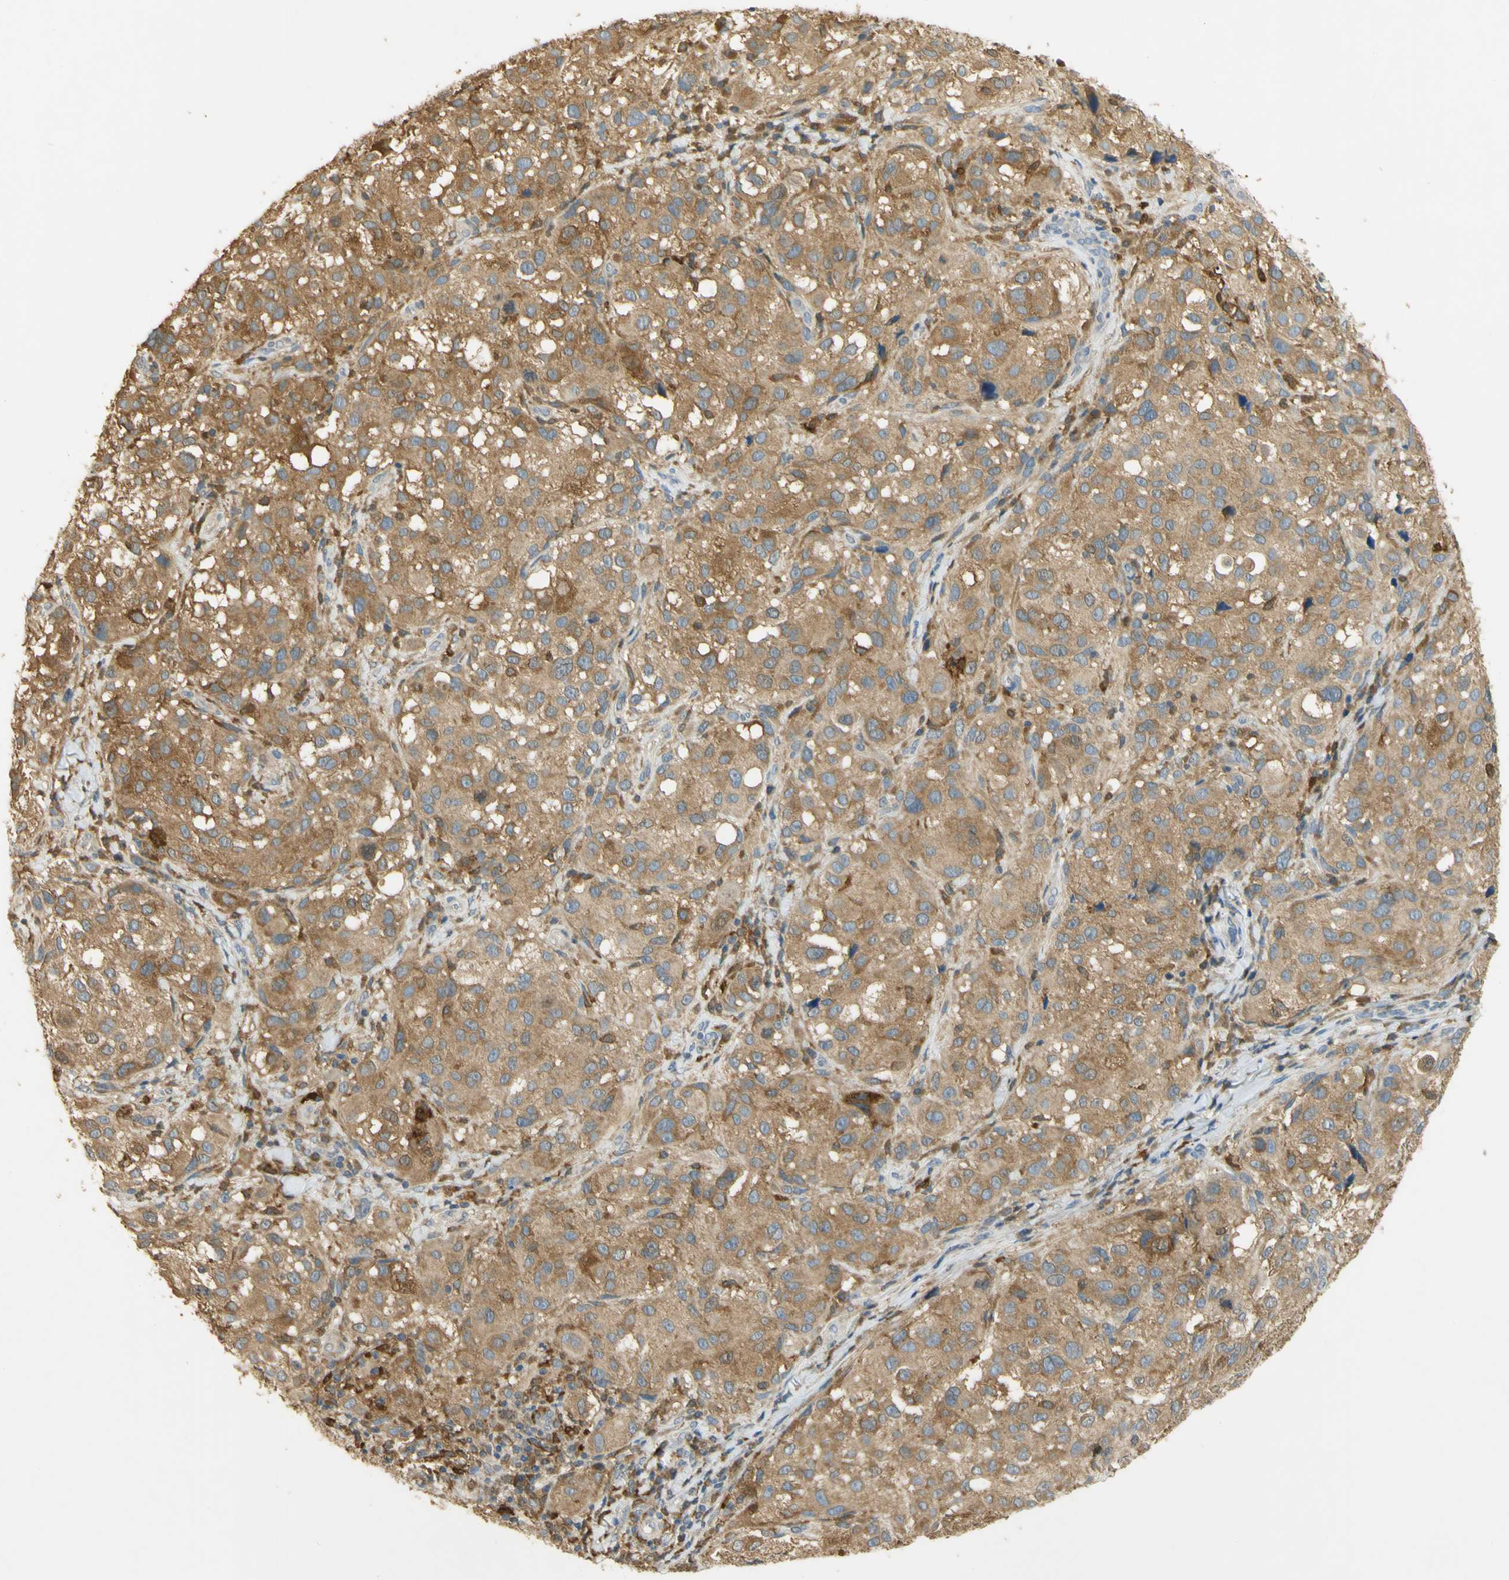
{"staining": {"intensity": "moderate", "quantity": ">75%", "location": "cytoplasmic/membranous"}, "tissue": "melanoma", "cell_type": "Tumor cells", "image_type": "cancer", "snomed": [{"axis": "morphology", "description": "Necrosis, NOS"}, {"axis": "morphology", "description": "Malignant melanoma, NOS"}, {"axis": "topography", "description": "Skin"}], "caption": "Moderate cytoplasmic/membranous protein staining is appreciated in about >75% of tumor cells in melanoma.", "gene": "PAK1", "patient": {"sex": "female", "age": 87}}